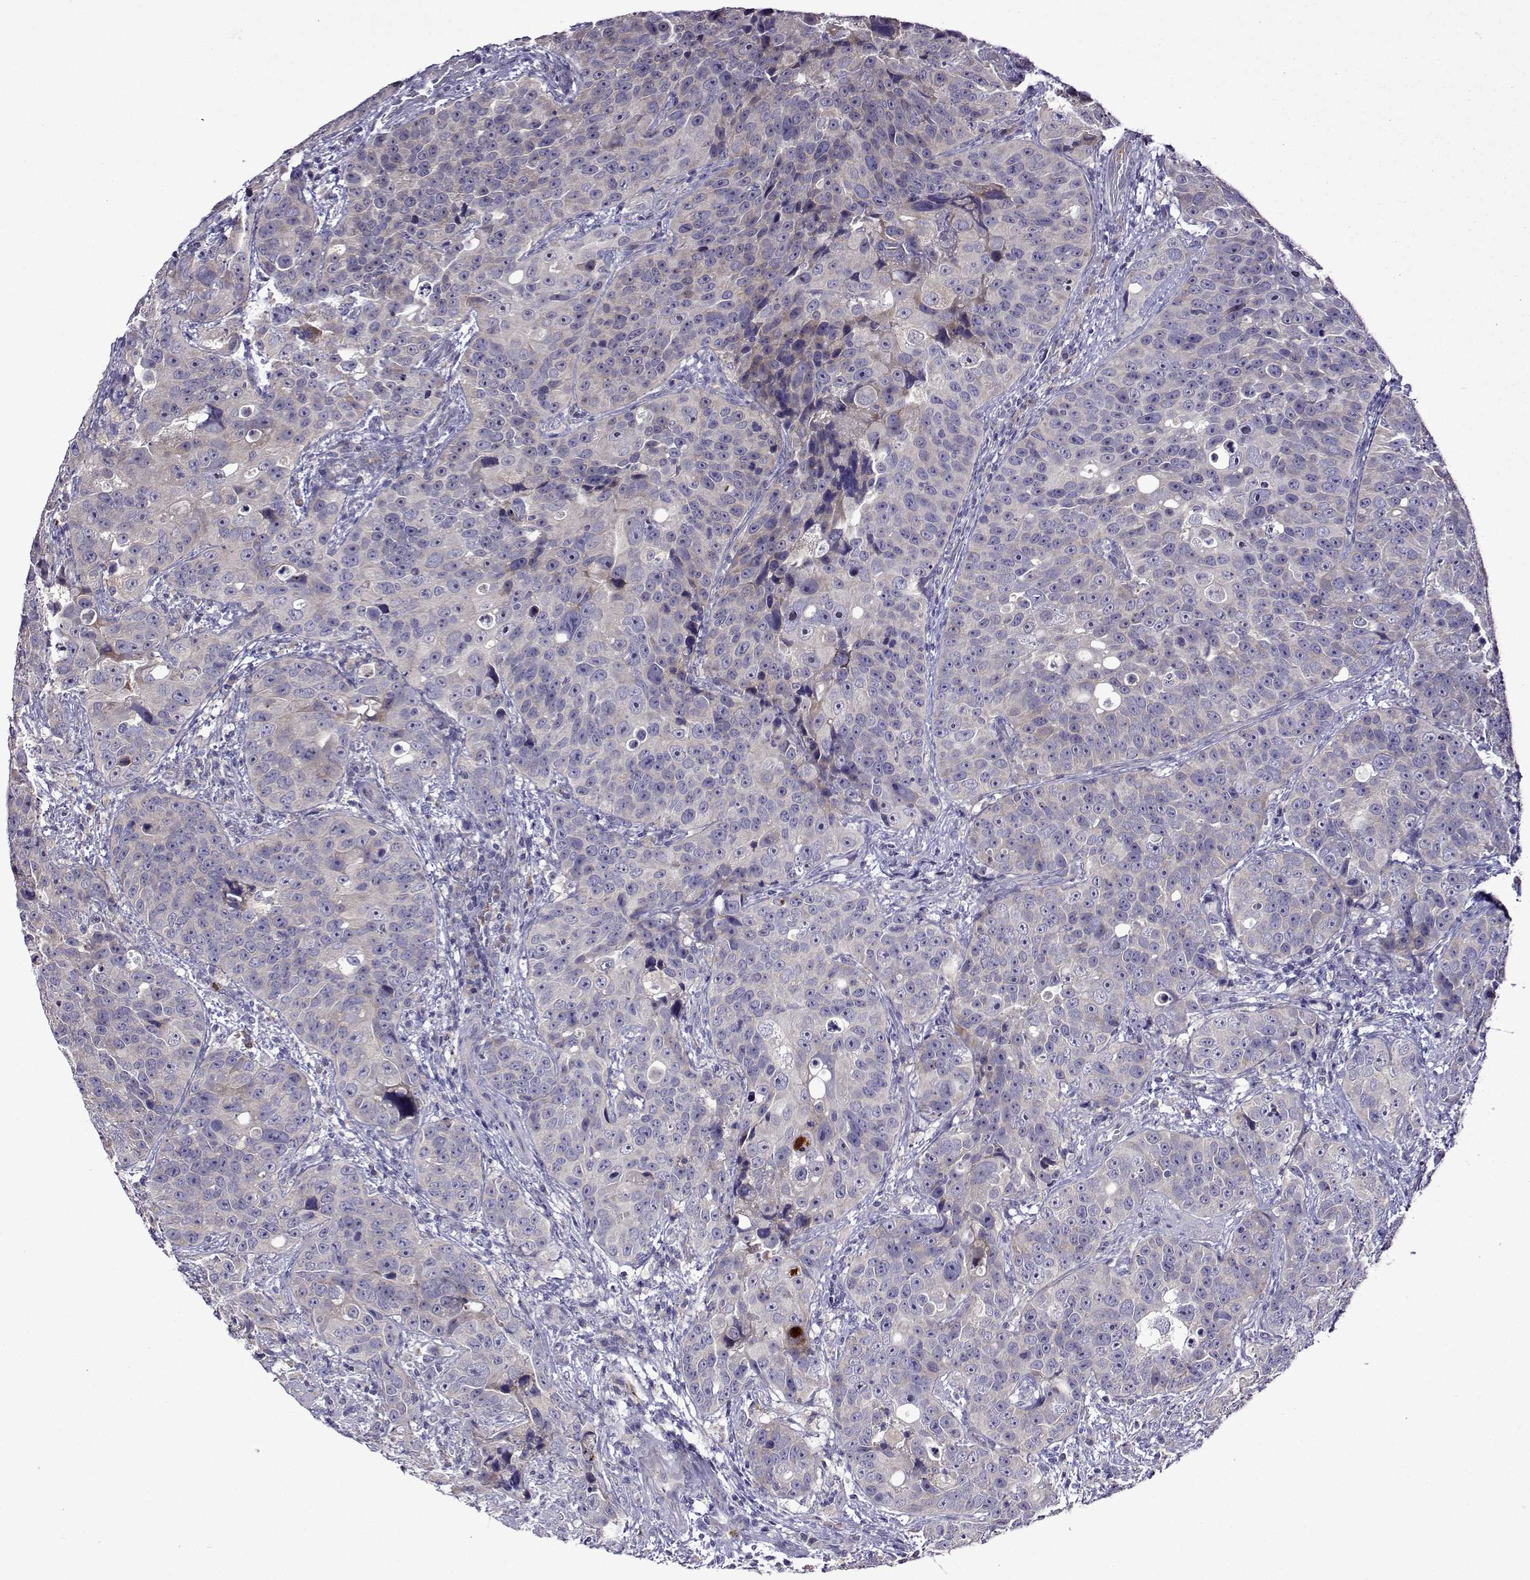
{"staining": {"intensity": "negative", "quantity": "none", "location": "none"}, "tissue": "urothelial cancer", "cell_type": "Tumor cells", "image_type": "cancer", "snomed": [{"axis": "morphology", "description": "Urothelial carcinoma, NOS"}, {"axis": "topography", "description": "Urinary bladder"}], "caption": "Micrograph shows no significant protein staining in tumor cells of transitional cell carcinoma.", "gene": "SULT2A1", "patient": {"sex": "male", "age": 52}}